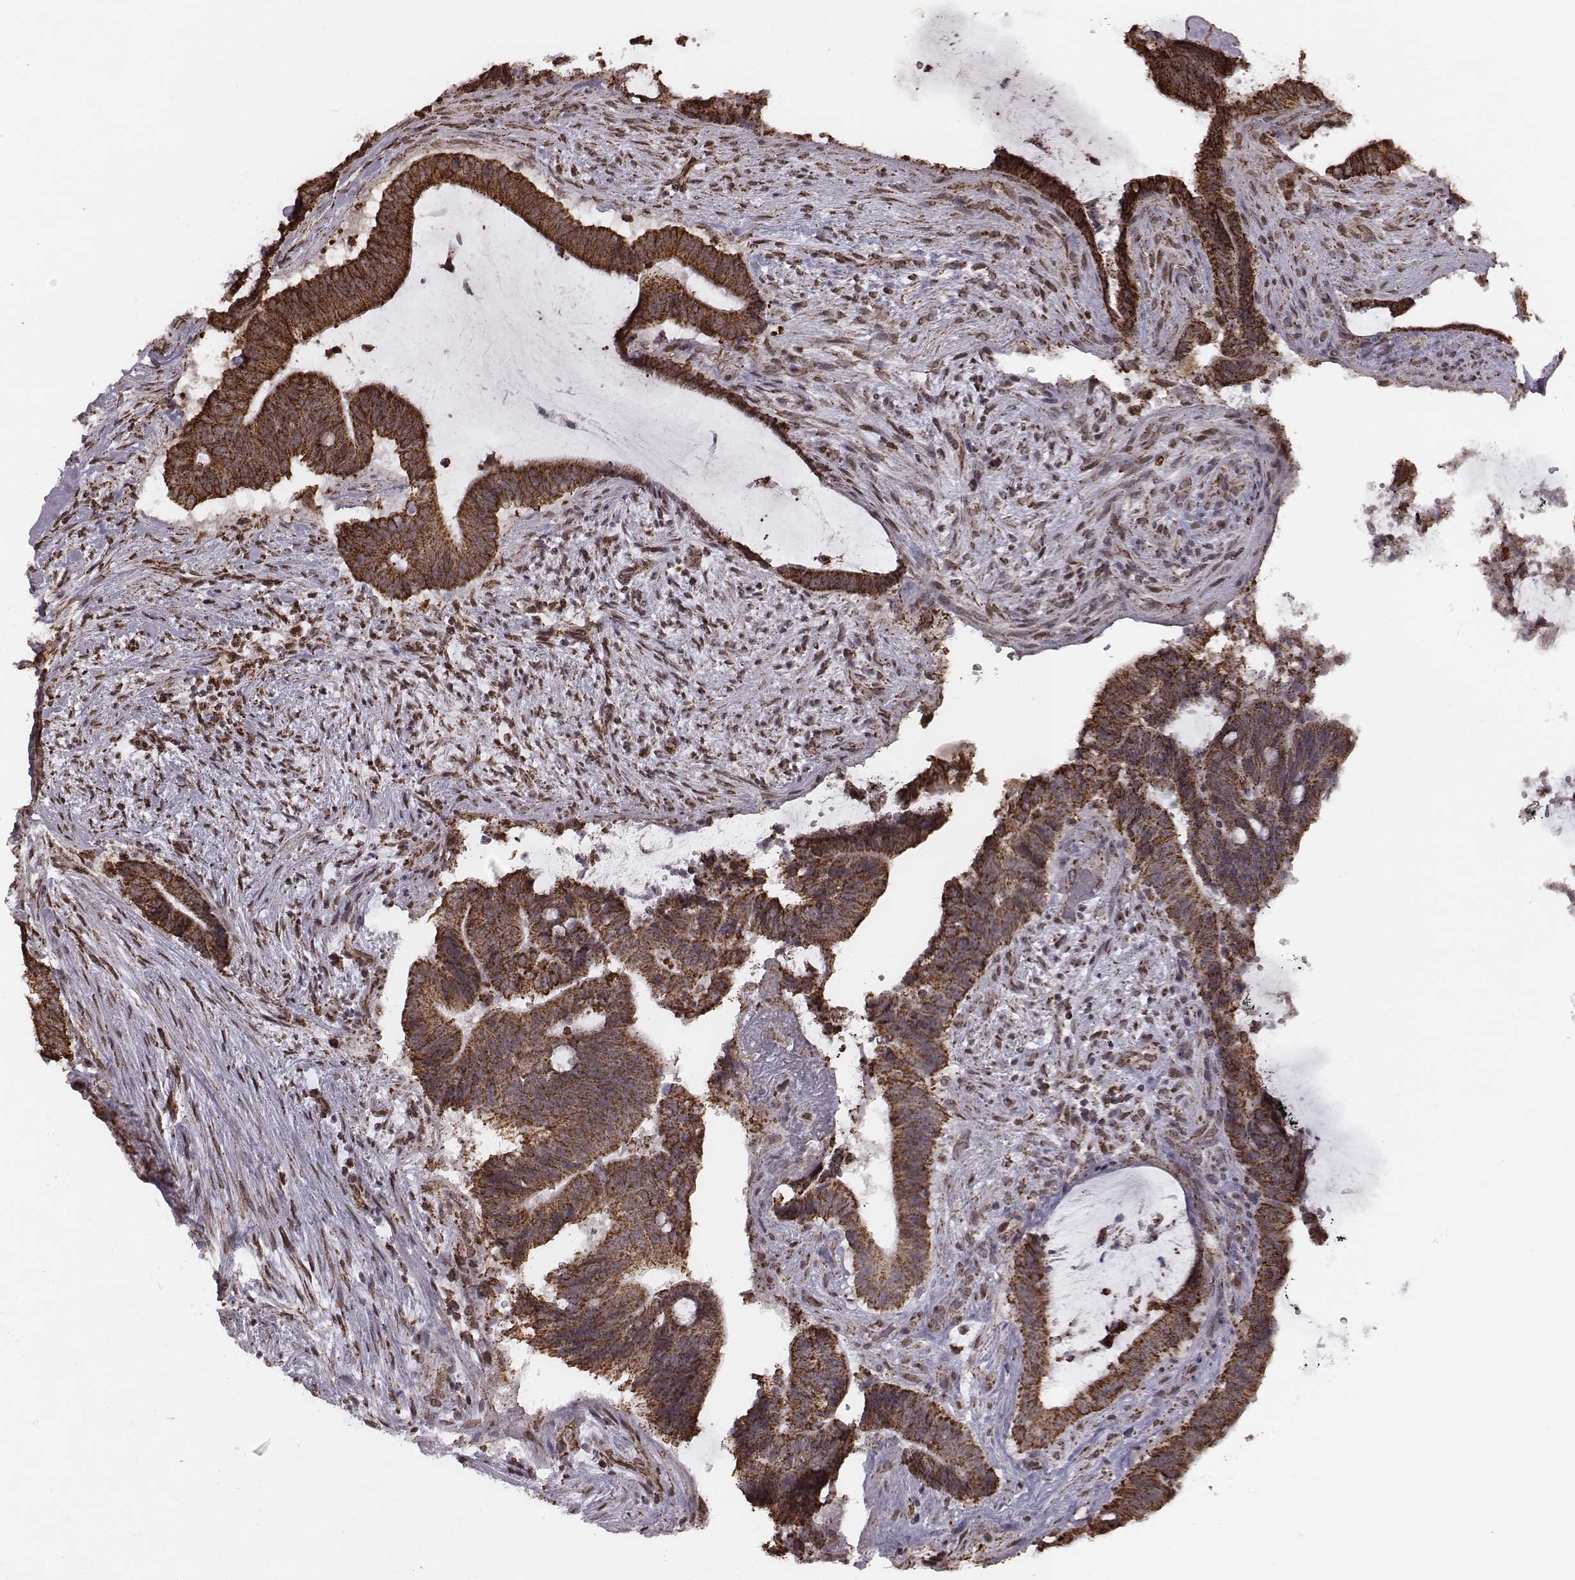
{"staining": {"intensity": "strong", "quantity": "25%-75%", "location": "cytoplasmic/membranous"}, "tissue": "colorectal cancer", "cell_type": "Tumor cells", "image_type": "cancer", "snomed": [{"axis": "morphology", "description": "Adenocarcinoma, NOS"}, {"axis": "topography", "description": "Colon"}], "caption": "The photomicrograph exhibits a brown stain indicating the presence of a protein in the cytoplasmic/membranous of tumor cells in adenocarcinoma (colorectal).", "gene": "ACOT2", "patient": {"sex": "female", "age": 43}}